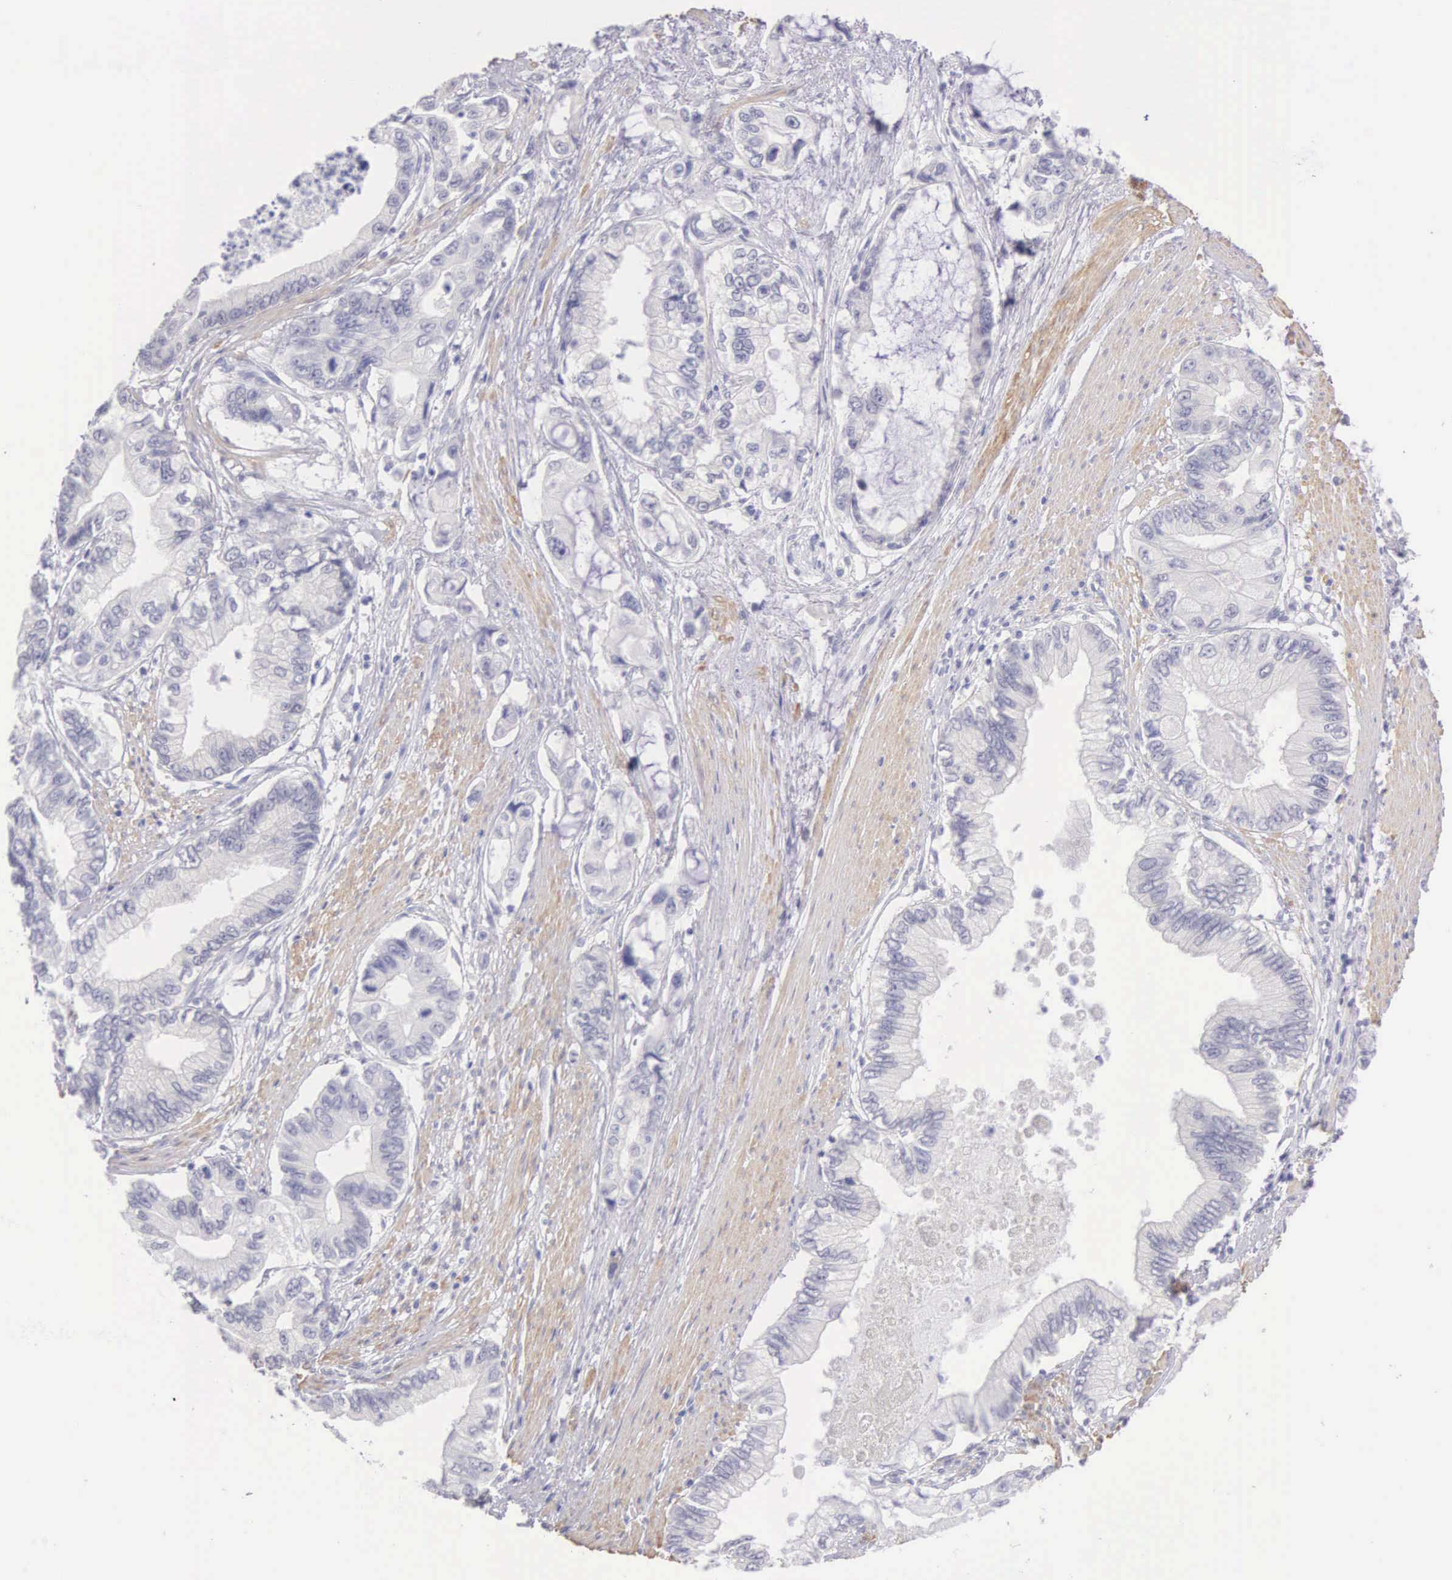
{"staining": {"intensity": "negative", "quantity": "none", "location": "none"}, "tissue": "pancreatic cancer", "cell_type": "Tumor cells", "image_type": "cancer", "snomed": [{"axis": "morphology", "description": "Adenocarcinoma, NOS"}, {"axis": "topography", "description": "Pancreas"}, {"axis": "topography", "description": "Stomach, upper"}], "caption": "Tumor cells show no significant protein staining in pancreatic adenocarcinoma.", "gene": "ARFGAP3", "patient": {"sex": "male", "age": 77}}